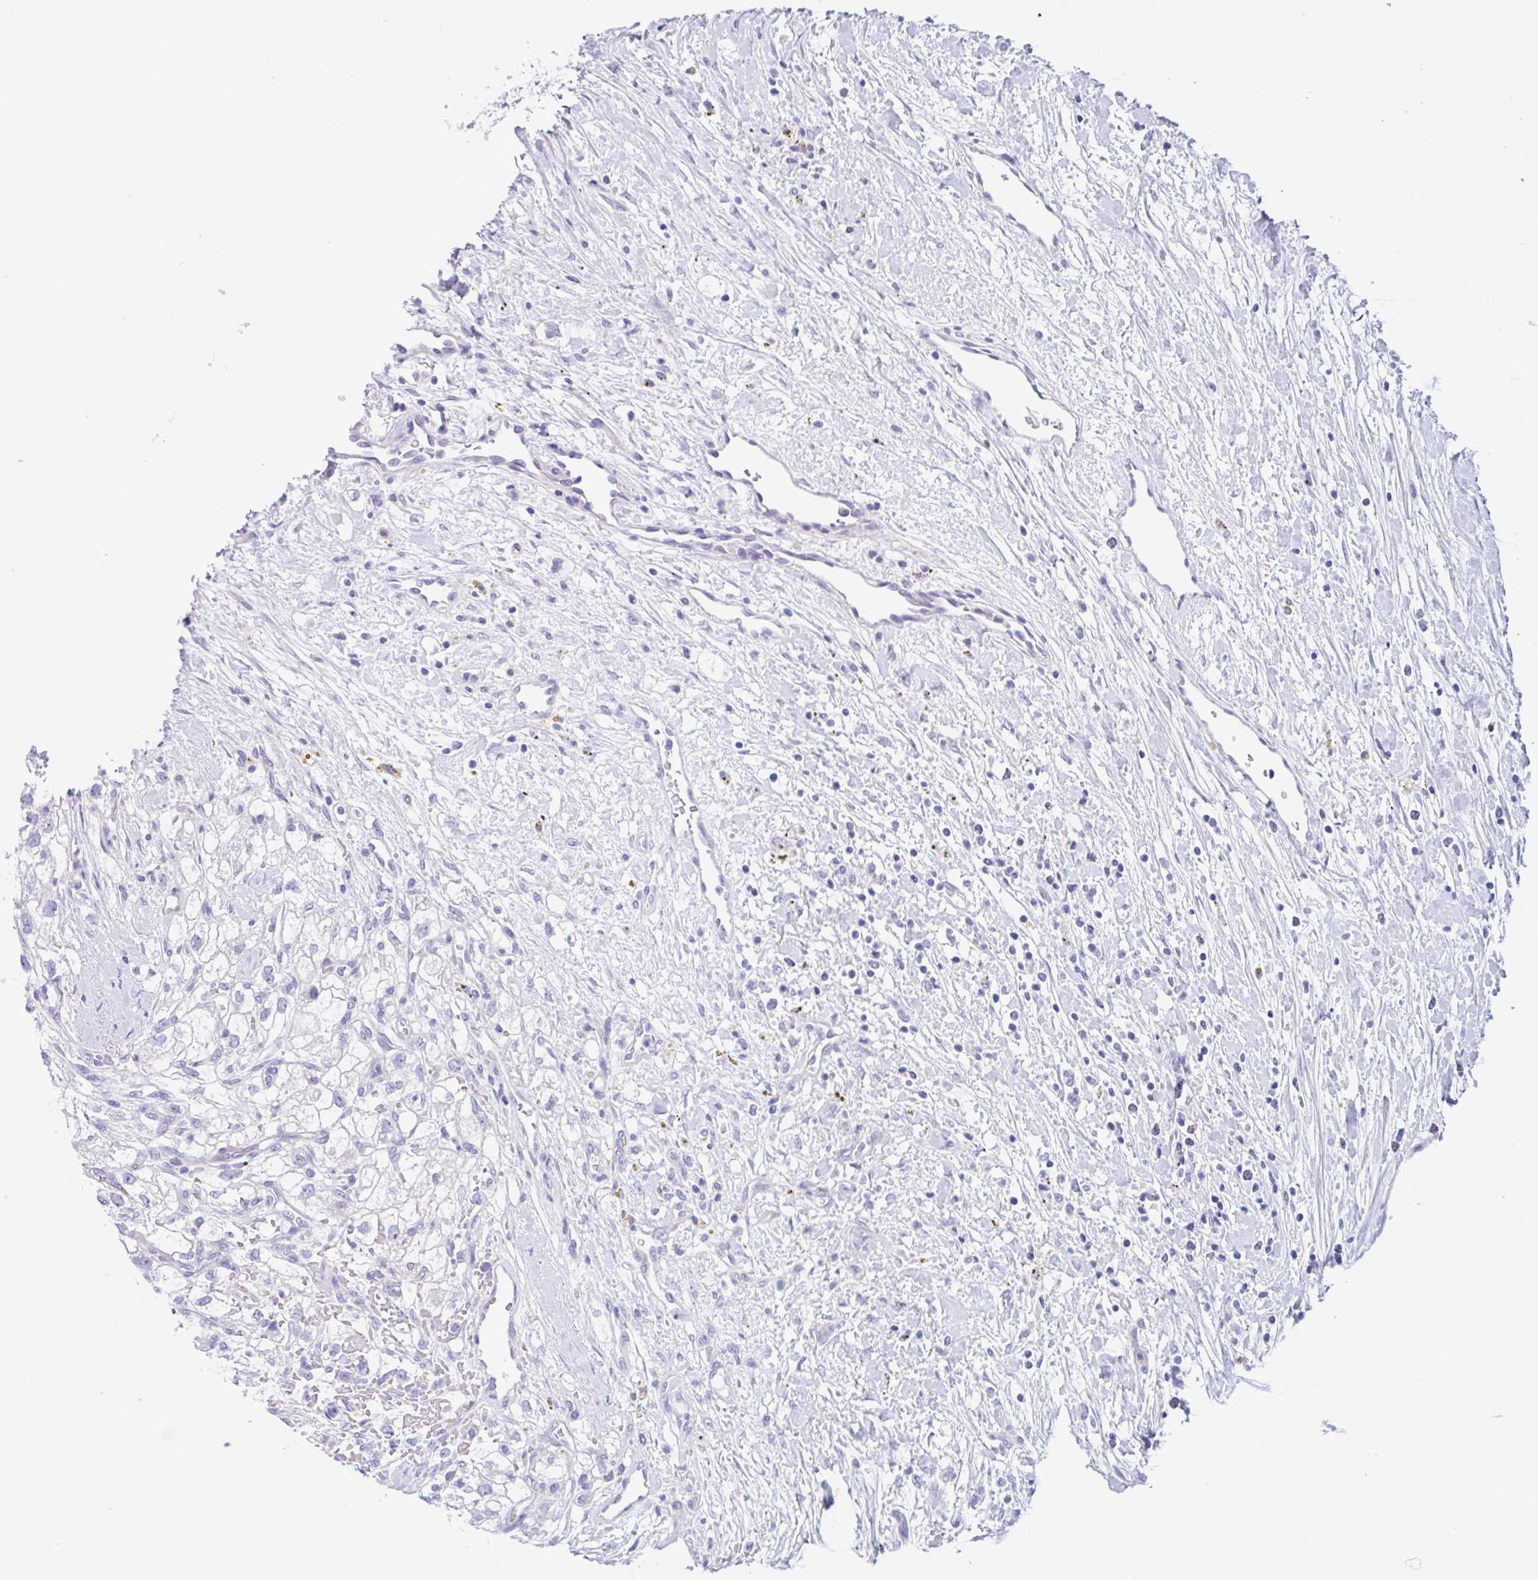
{"staining": {"intensity": "negative", "quantity": "none", "location": "none"}, "tissue": "renal cancer", "cell_type": "Tumor cells", "image_type": "cancer", "snomed": [{"axis": "morphology", "description": "Adenocarcinoma, NOS"}, {"axis": "topography", "description": "Kidney"}], "caption": "Tumor cells are negative for brown protein staining in renal adenocarcinoma.", "gene": "OR6N2", "patient": {"sex": "male", "age": 59}}